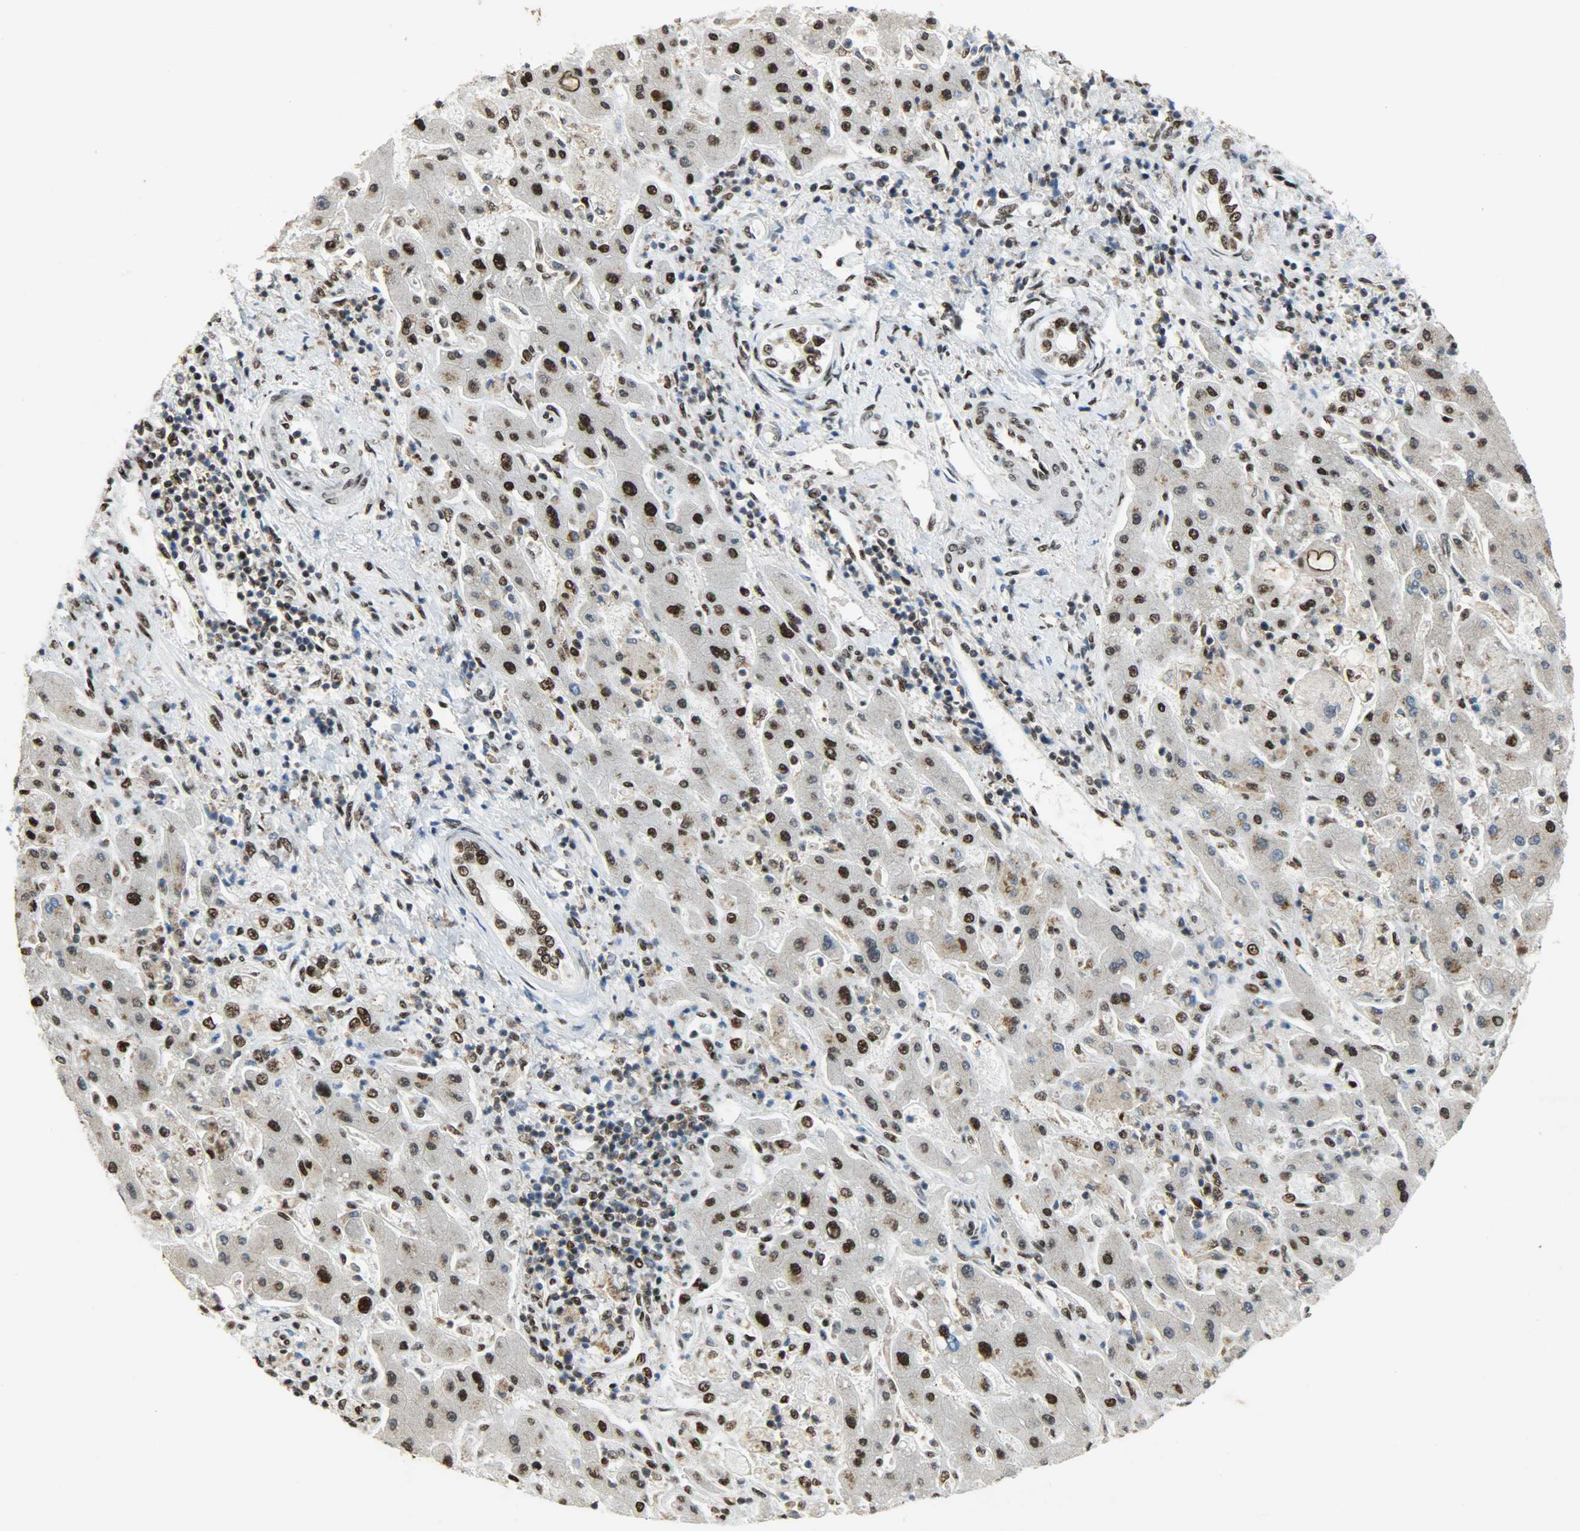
{"staining": {"intensity": "strong", "quantity": ">75%", "location": "nuclear"}, "tissue": "liver cancer", "cell_type": "Tumor cells", "image_type": "cancer", "snomed": [{"axis": "morphology", "description": "Cholangiocarcinoma"}, {"axis": "topography", "description": "Liver"}], "caption": "Cholangiocarcinoma (liver) stained with a protein marker demonstrates strong staining in tumor cells.", "gene": "SSB", "patient": {"sex": "male", "age": 50}}